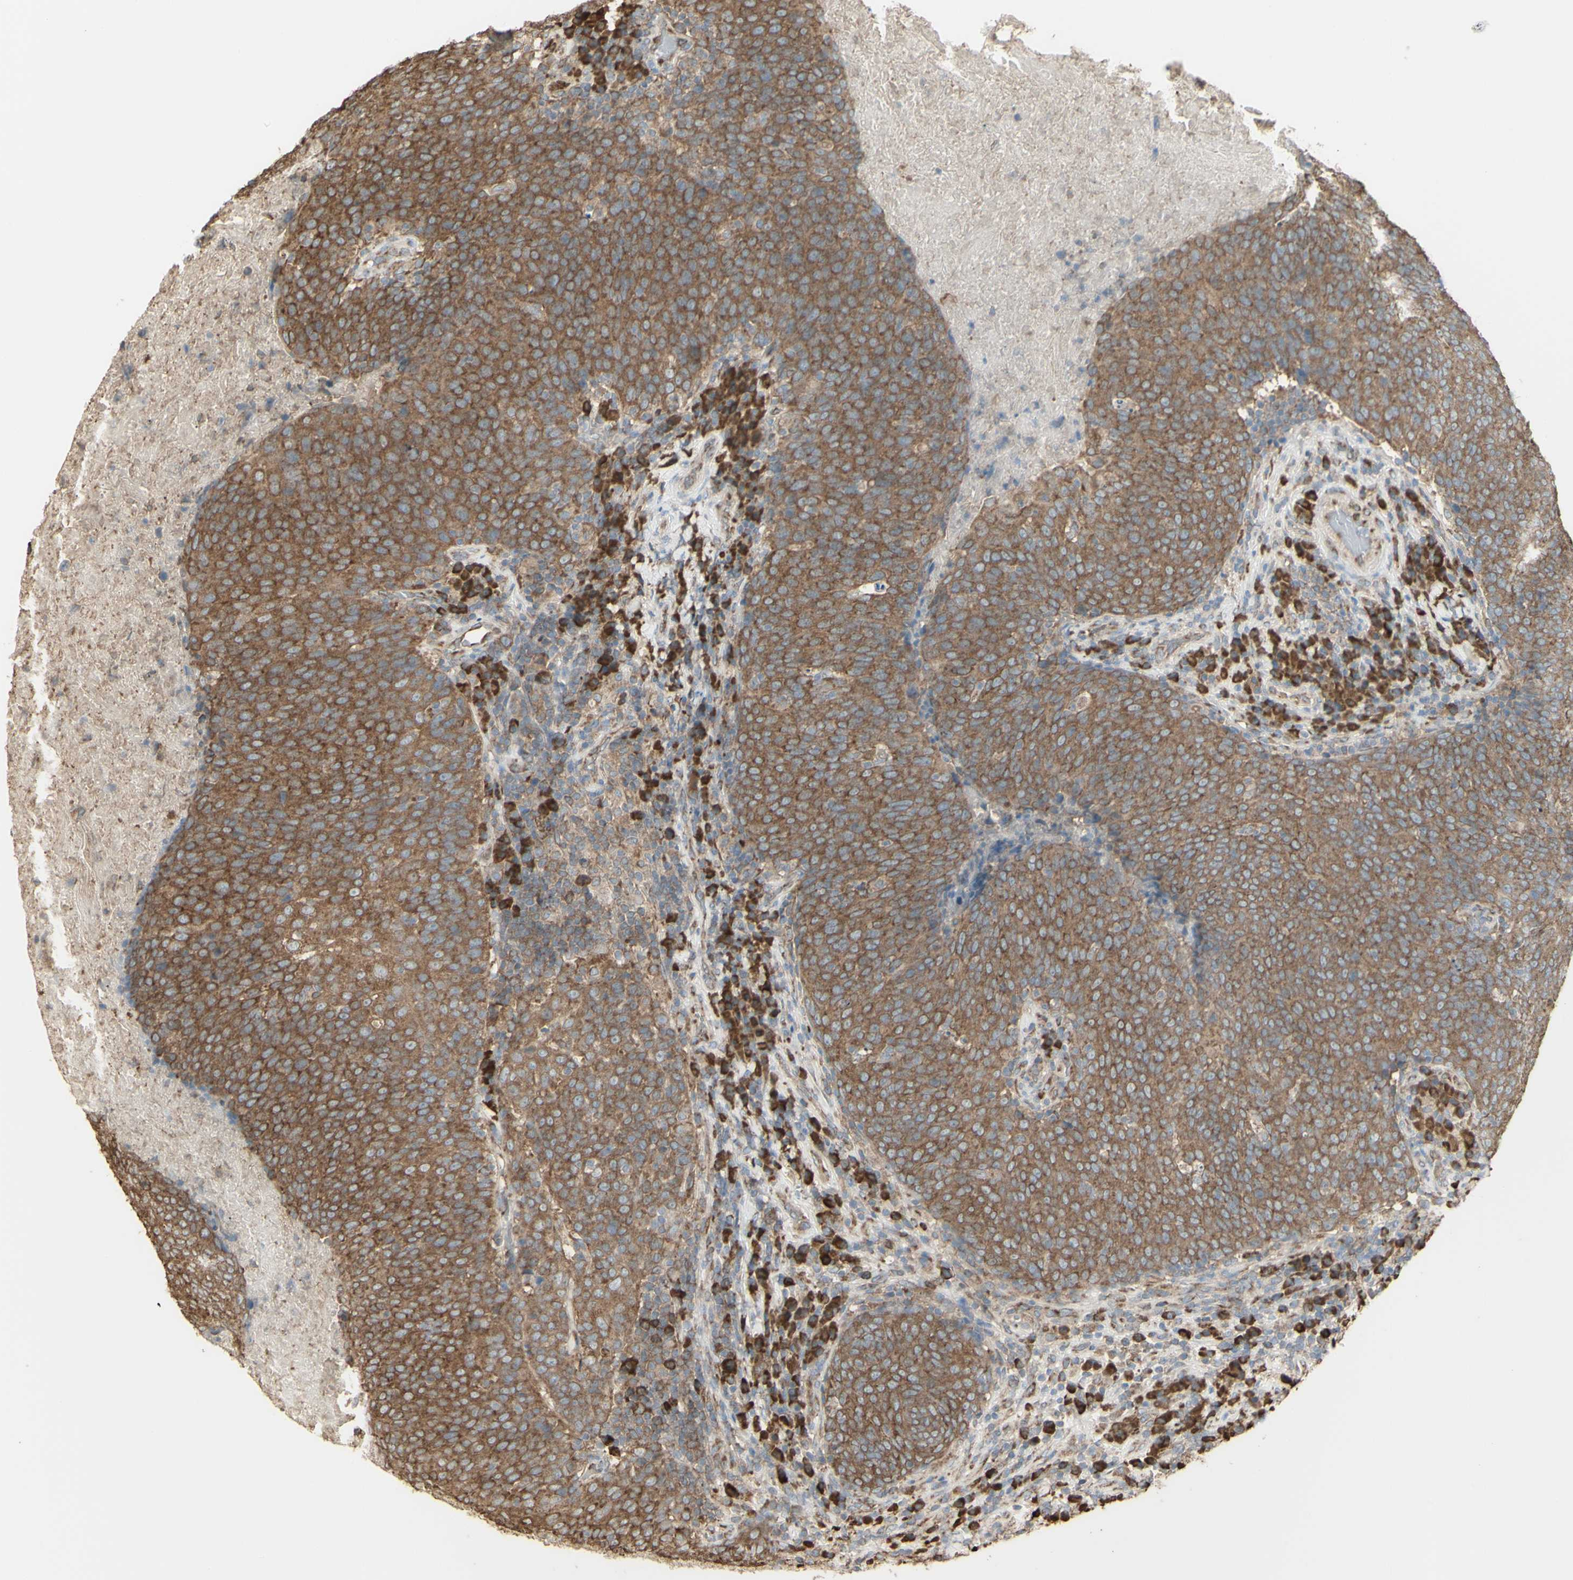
{"staining": {"intensity": "moderate", "quantity": ">75%", "location": "cytoplasmic/membranous"}, "tissue": "head and neck cancer", "cell_type": "Tumor cells", "image_type": "cancer", "snomed": [{"axis": "morphology", "description": "Squamous cell carcinoma, NOS"}, {"axis": "morphology", "description": "Squamous cell carcinoma, metastatic, NOS"}, {"axis": "topography", "description": "Lymph node"}, {"axis": "topography", "description": "Head-Neck"}], "caption": "Immunohistochemical staining of head and neck metastatic squamous cell carcinoma shows medium levels of moderate cytoplasmic/membranous protein staining in about >75% of tumor cells.", "gene": "EEF1B2", "patient": {"sex": "male", "age": 62}}